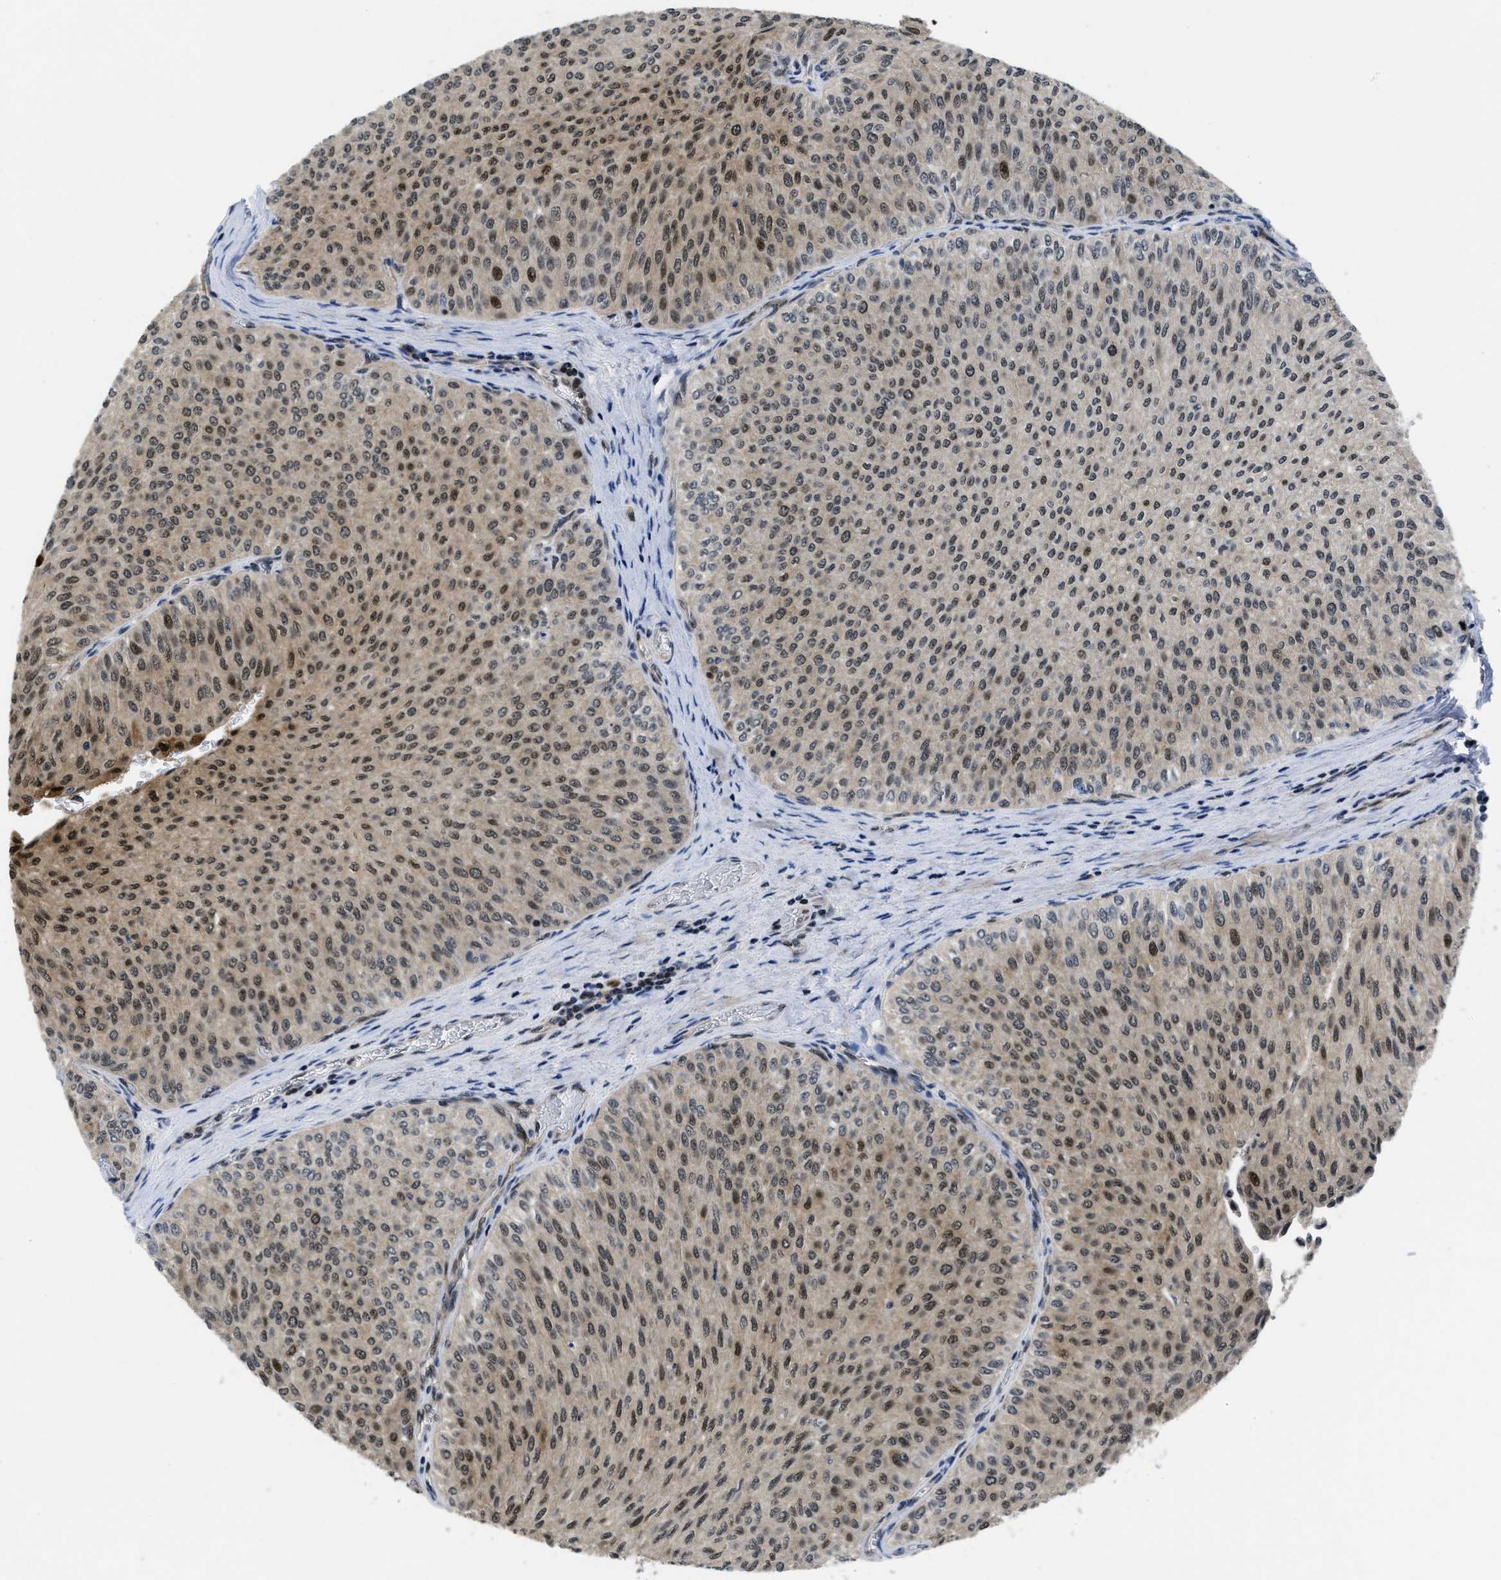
{"staining": {"intensity": "moderate", "quantity": ">75%", "location": "cytoplasmic/membranous,nuclear"}, "tissue": "urothelial cancer", "cell_type": "Tumor cells", "image_type": "cancer", "snomed": [{"axis": "morphology", "description": "Urothelial carcinoma, Low grade"}, {"axis": "topography", "description": "Urinary bladder"}], "caption": "This is a photomicrograph of immunohistochemistry (IHC) staining of urothelial cancer, which shows moderate staining in the cytoplasmic/membranous and nuclear of tumor cells.", "gene": "HIF1A", "patient": {"sex": "male", "age": 78}}